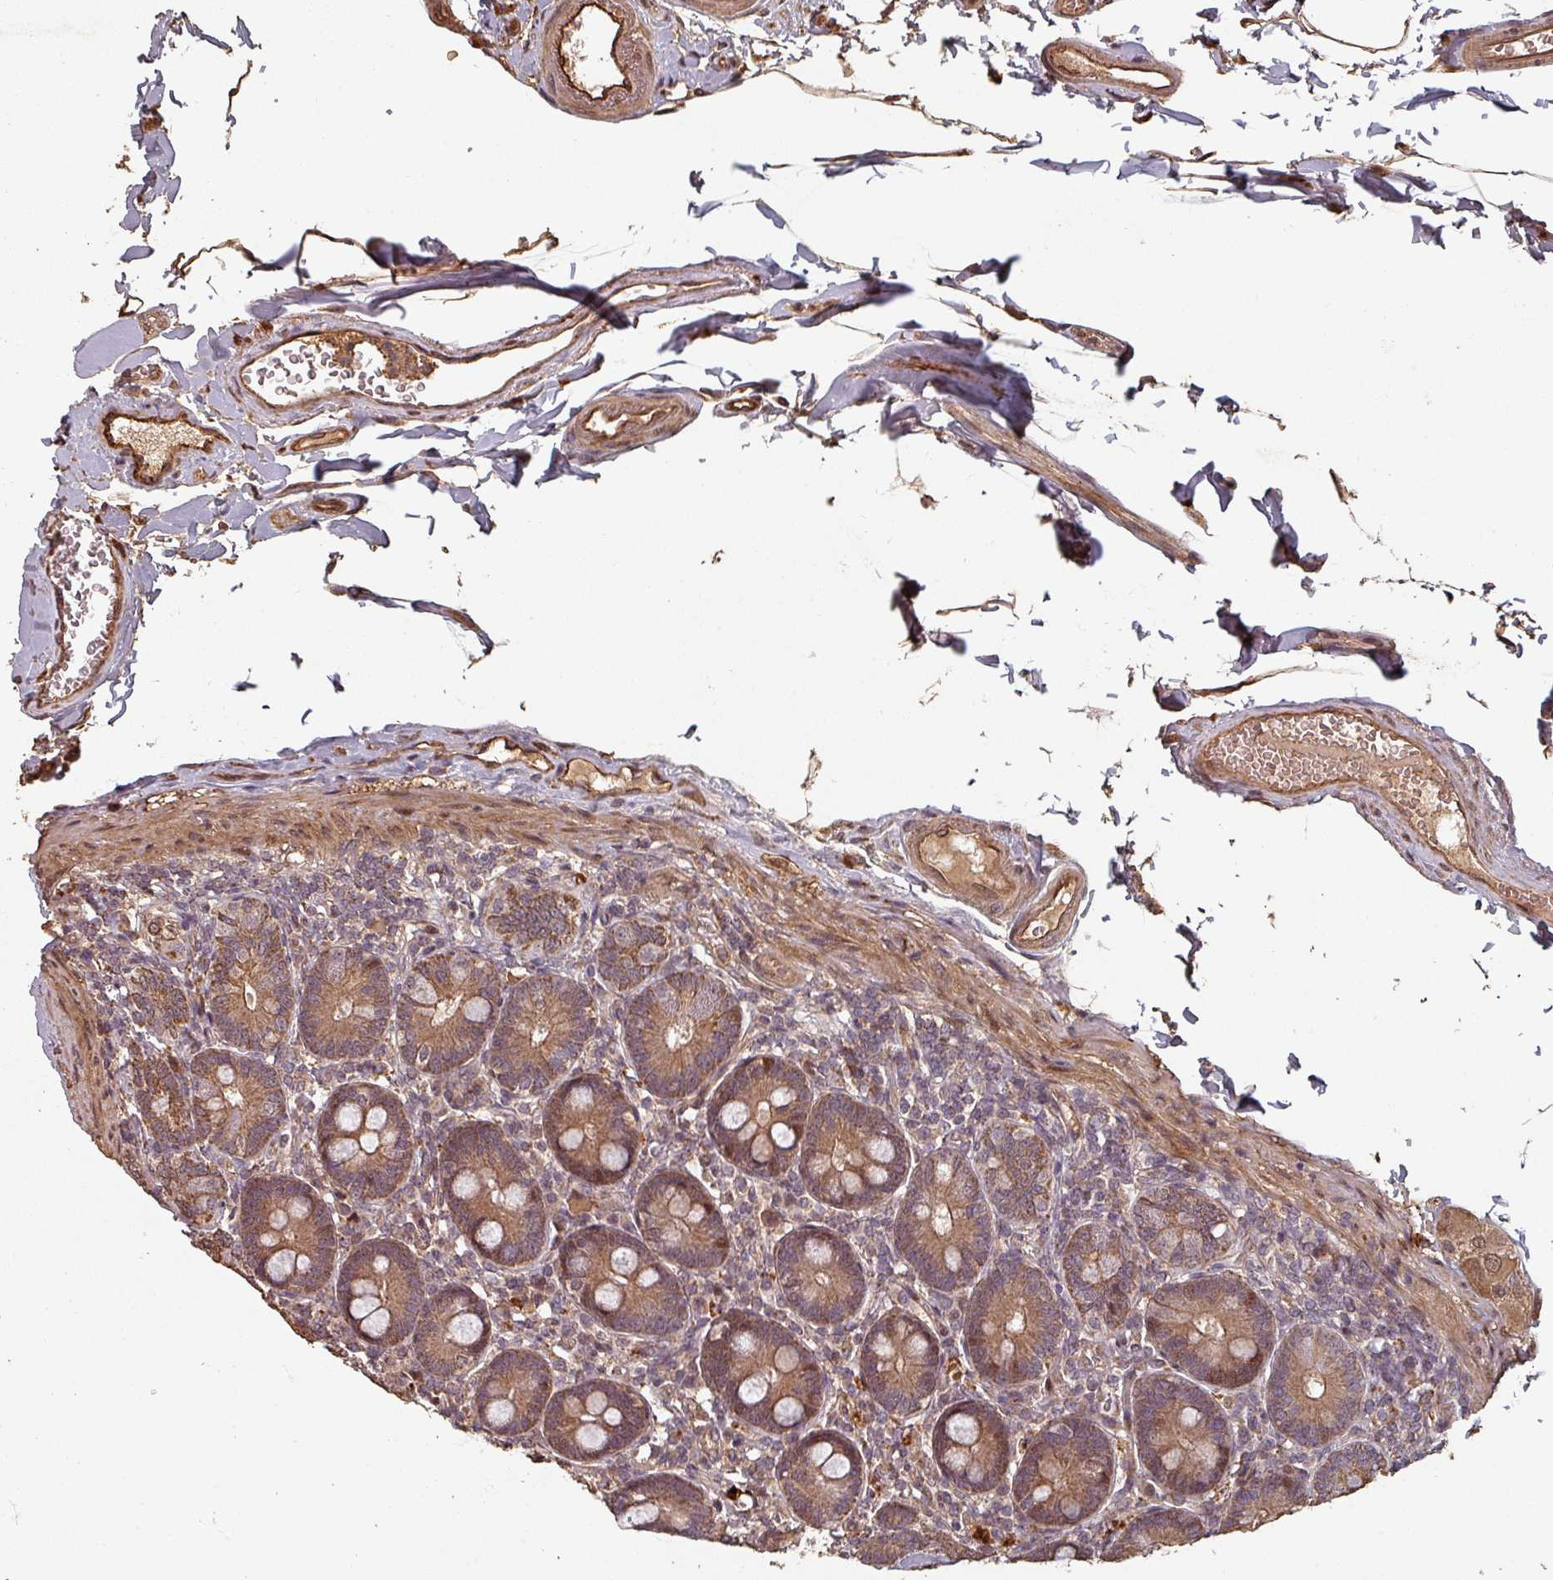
{"staining": {"intensity": "moderate", "quantity": ">75%", "location": "cytoplasmic/membranous,nuclear"}, "tissue": "duodenum", "cell_type": "Glandular cells", "image_type": "normal", "snomed": [{"axis": "morphology", "description": "Normal tissue, NOS"}, {"axis": "topography", "description": "Duodenum"}], "caption": "IHC of benign duodenum exhibits medium levels of moderate cytoplasmic/membranous,nuclear positivity in about >75% of glandular cells.", "gene": "EID1", "patient": {"sex": "female", "age": 67}}